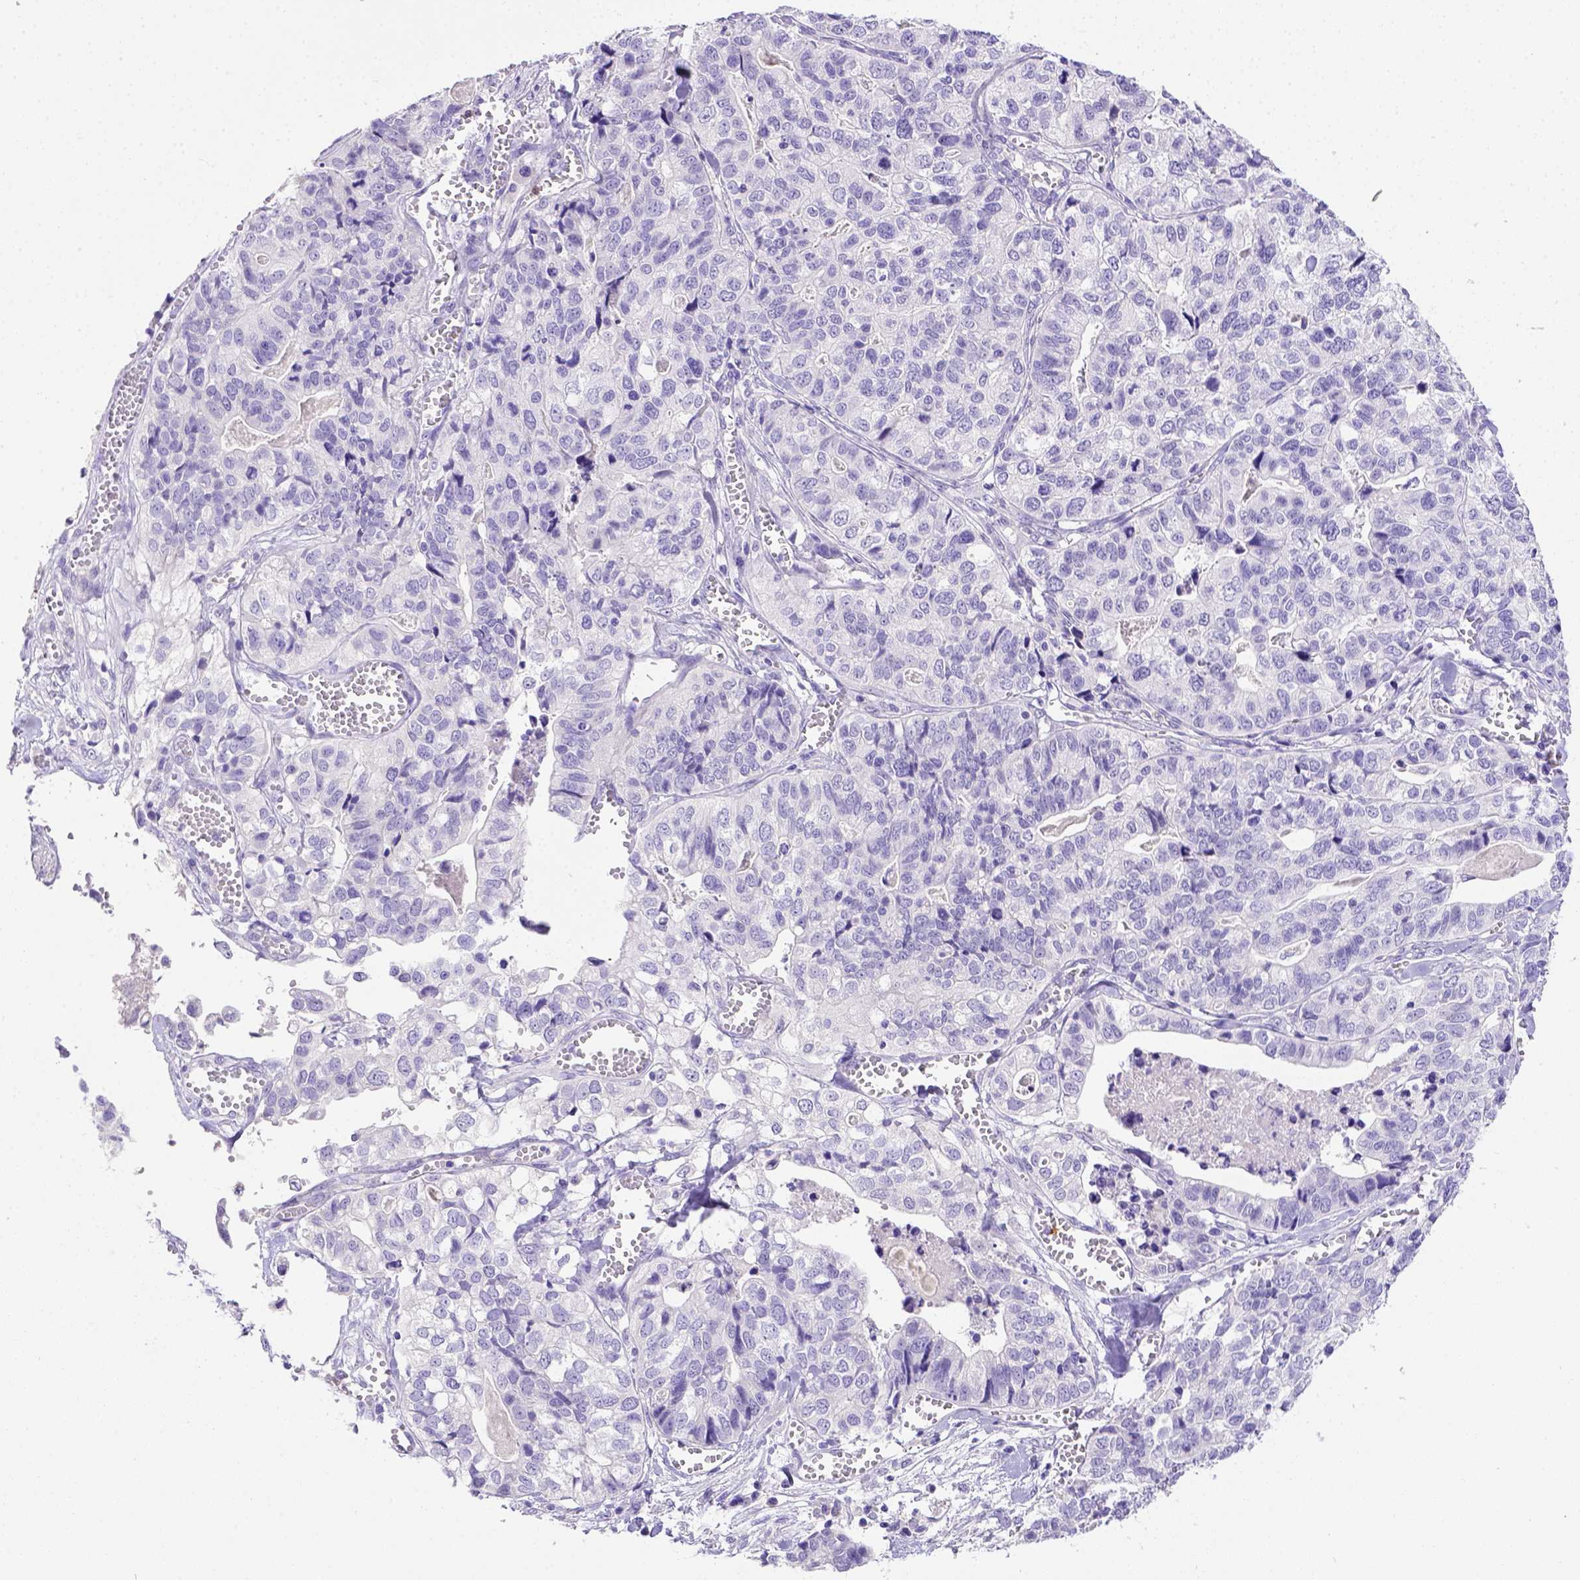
{"staining": {"intensity": "negative", "quantity": "none", "location": "none"}, "tissue": "stomach cancer", "cell_type": "Tumor cells", "image_type": "cancer", "snomed": [{"axis": "morphology", "description": "Adenocarcinoma, NOS"}, {"axis": "topography", "description": "Stomach, upper"}], "caption": "DAB immunohistochemical staining of stomach cancer (adenocarcinoma) demonstrates no significant staining in tumor cells.", "gene": "B3GAT1", "patient": {"sex": "female", "age": 67}}